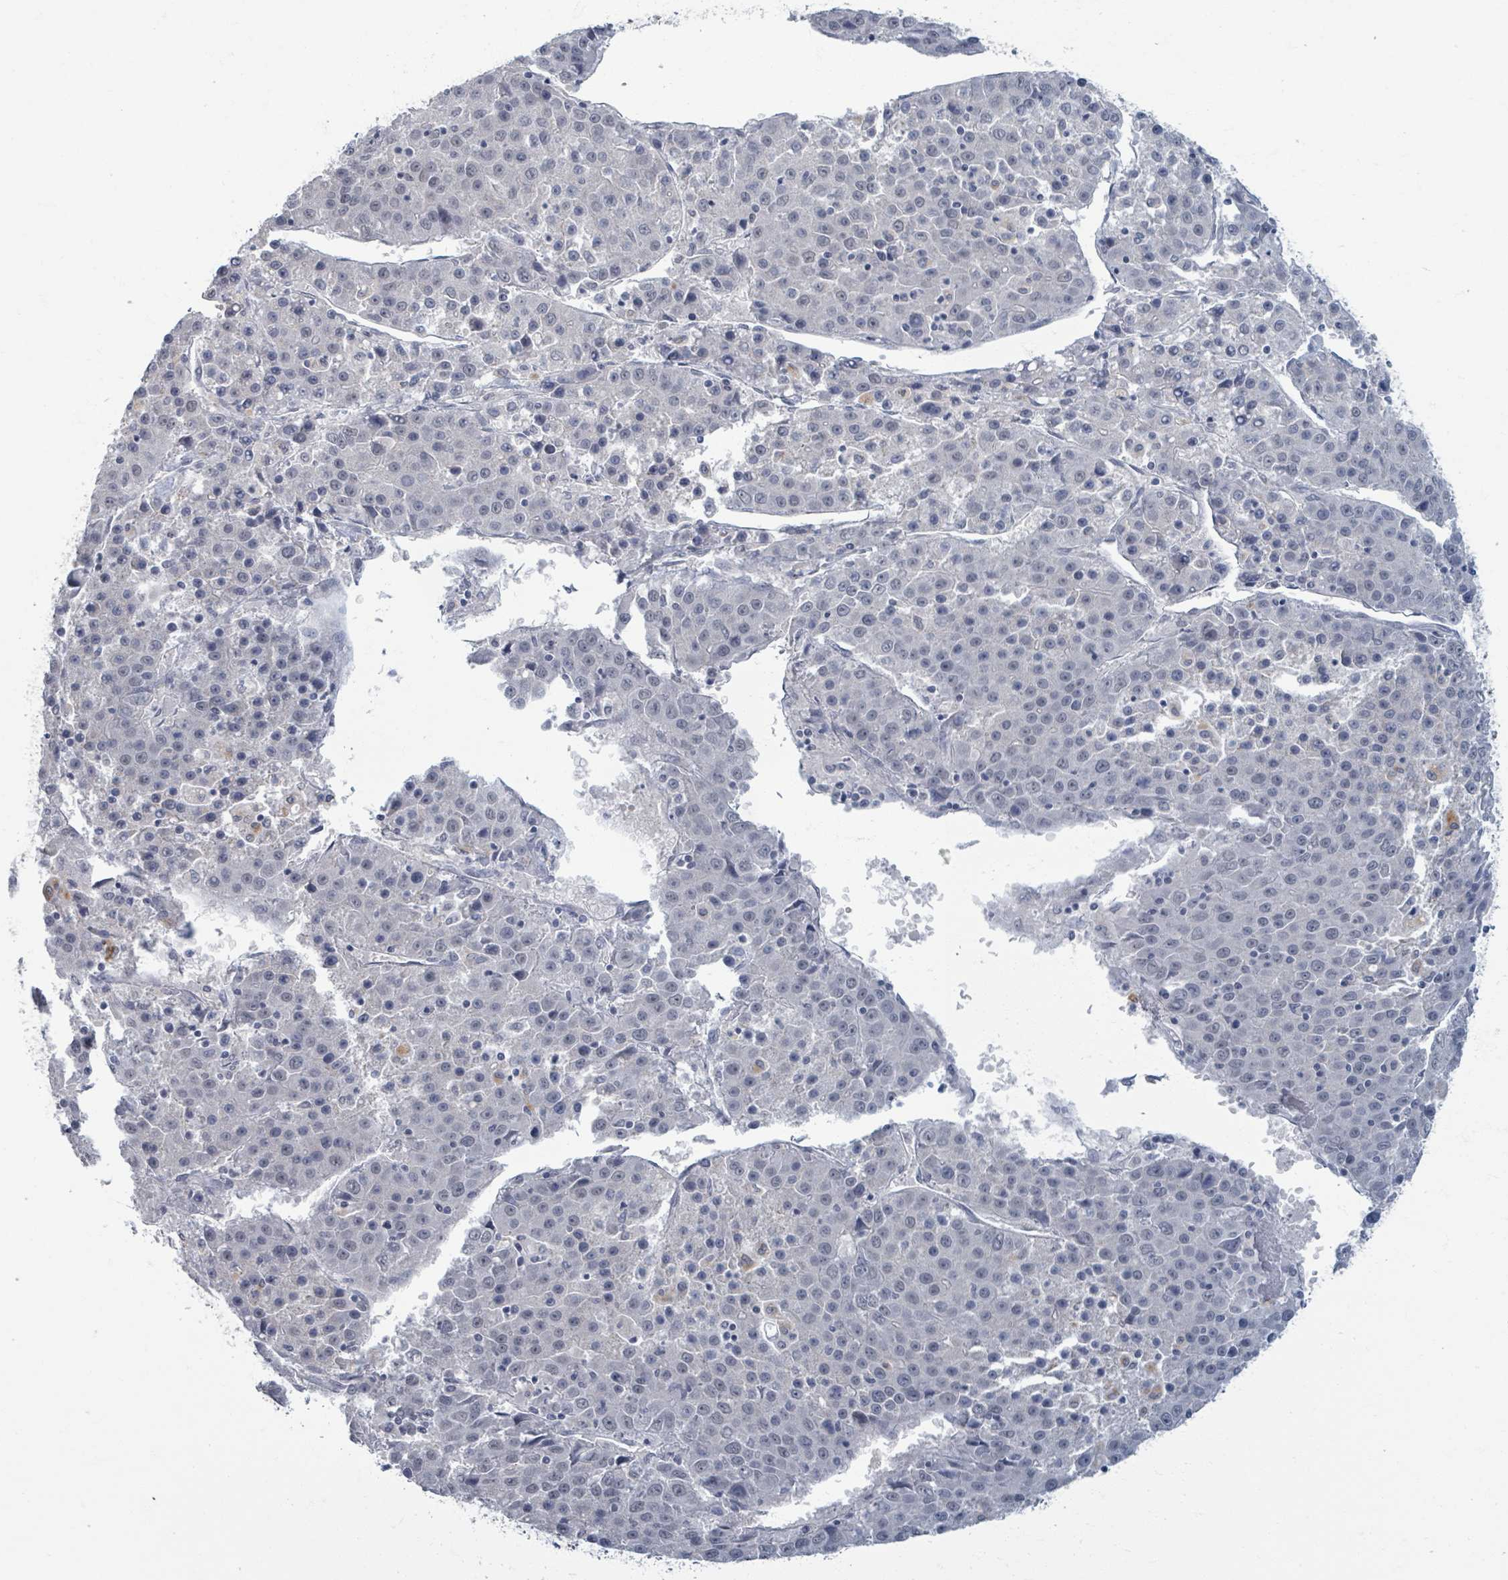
{"staining": {"intensity": "negative", "quantity": "none", "location": "none"}, "tissue": "liver cancer", "cell_type": "Tumor cells", "image_type": "cancer", "snomed": [{"axis": "morphology", "description": "Carcinoma, Hepatocellular, NOS"}, {"axis": "topography", "description": "Liver"}], "caption": "Liver cancer was stained to show a protein in brown. There is no significant positivity in tumor cells.", "gene": "WNT11", "patient": {"sex": "female", "age": 53}}